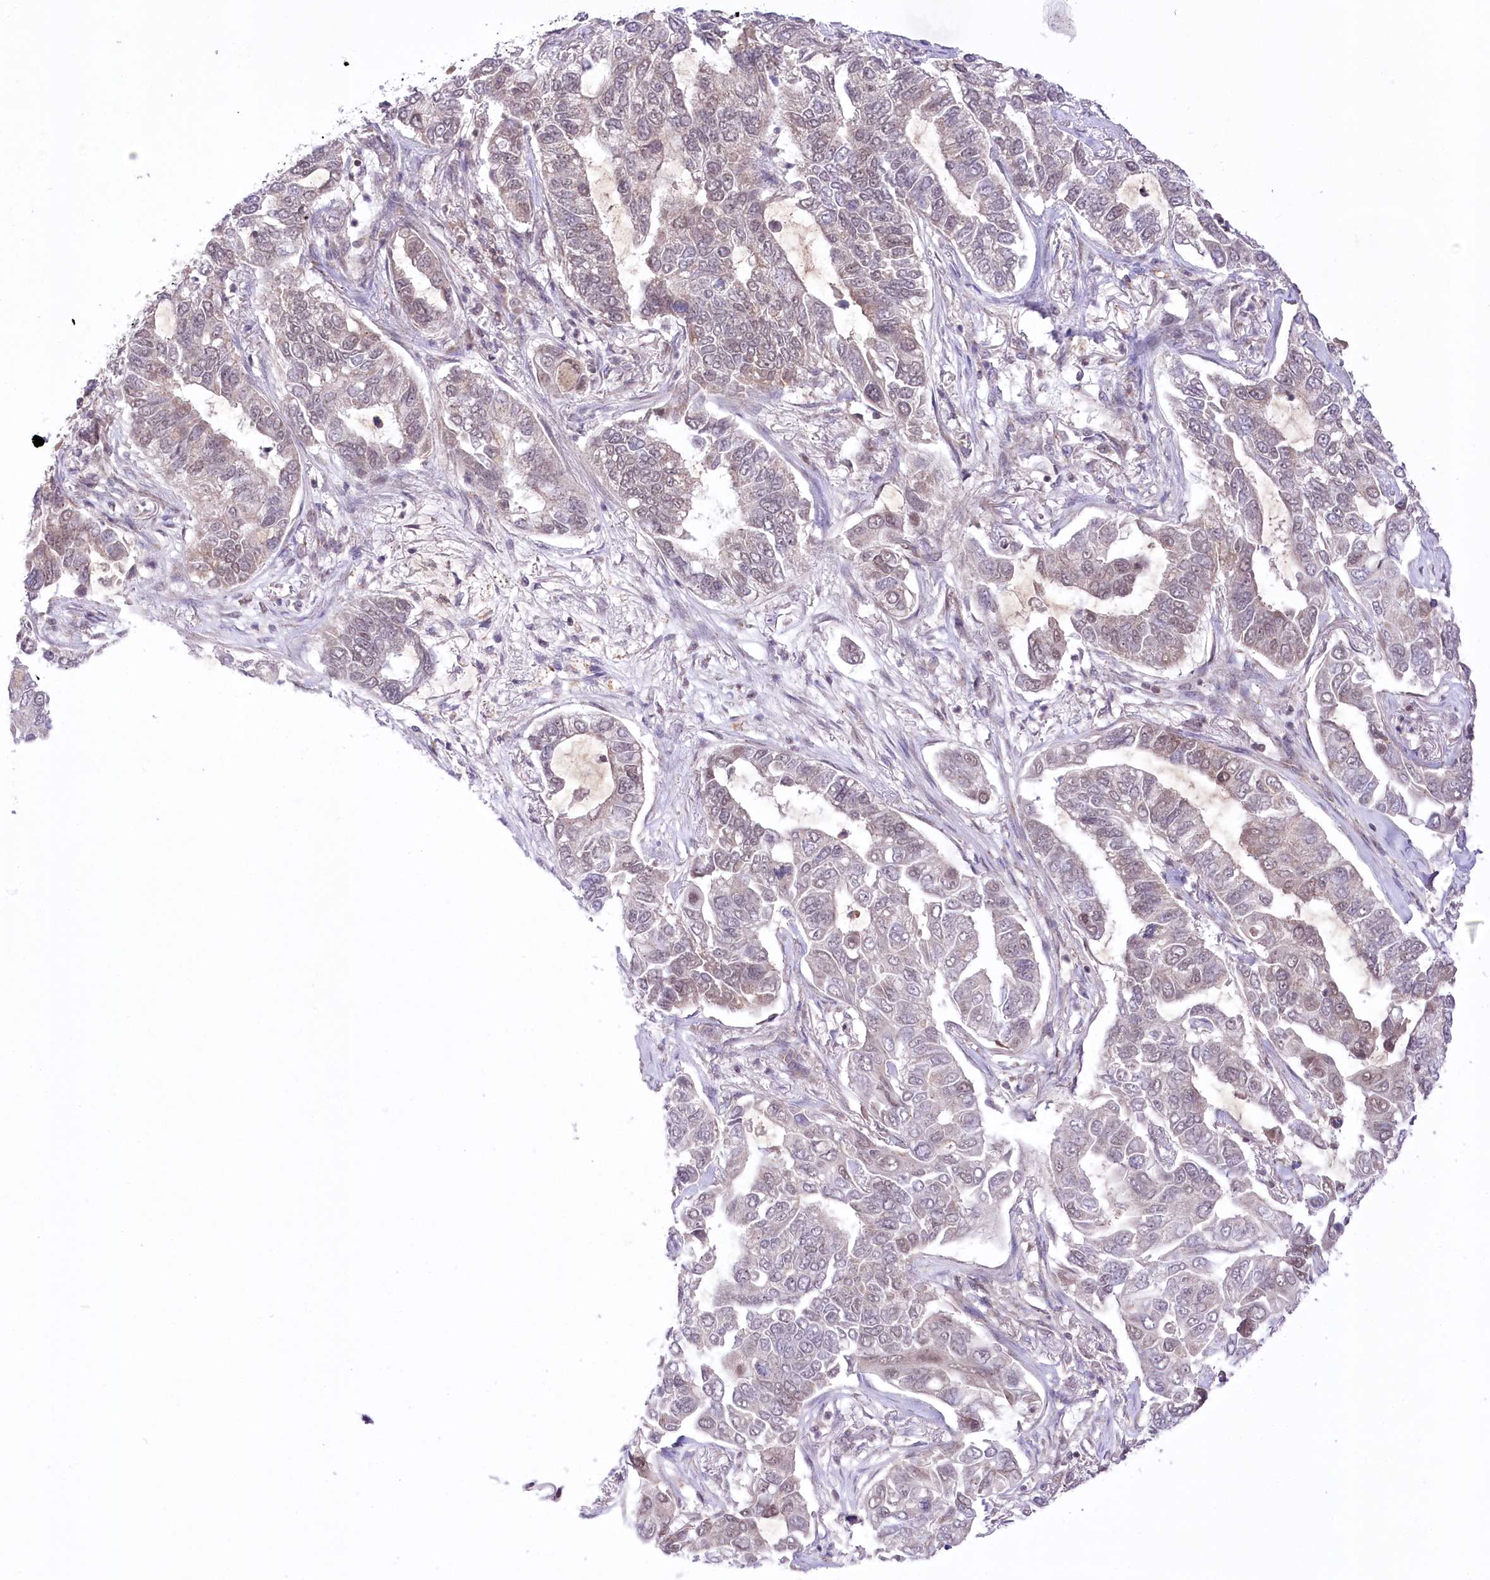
{"staining": {"intensity": "negative", "quantity": "none", "location": "none"}, "tissue": "lung cancer", "cell_type": "Tumor cells", "image_type": "cancer", "snomed": [{"axis": "morphology", "description": "Adenocarcinoma, NOS"}, {"axis": "topography", "description": "Lung"}], "caption": "DAB immunohistochemical staining of human lung cancer (adenocarcinoma) reveals no significant positivity in tumor cells. Nuclei are stained in blue.", "gene": "ZMAT2", "patient": {"sex": "male", "age": 64}}